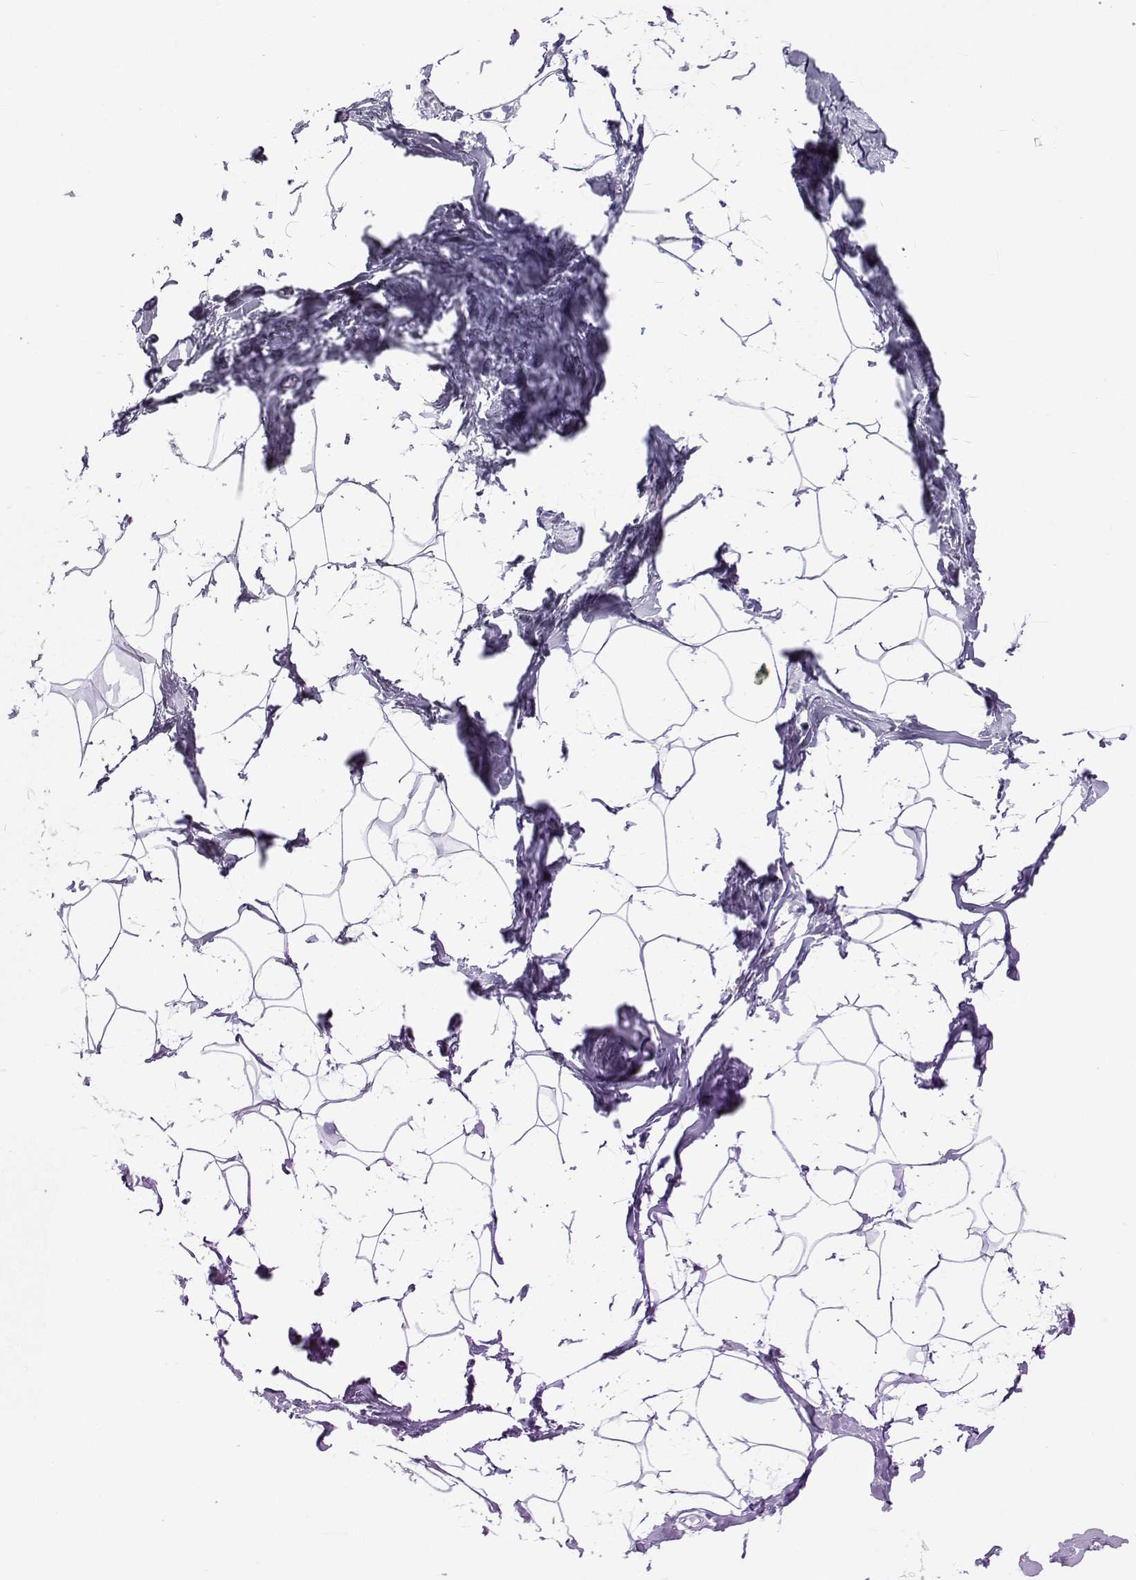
{"staining": {"intensity": "negative", "quantity": "none", "location": "none"}, "tissue": "breast", "cell_type": "Adipocytes", "image_type": "normal", "snomed": [{"axis": "morphology", "description": "Normal tissue, NOS"}, {"axis": "topography", "description": "Breast"}], "caption": "Immunohistochemistry (IHC) of unremarkable breast reveals no staining in adipocytes. (DAB (3,3'-diaminobenzidine) immunohistochemistry with hematoxylin counter stain).", "gene": "KIF17", "patient": {"sex": "female", "age": 32}}